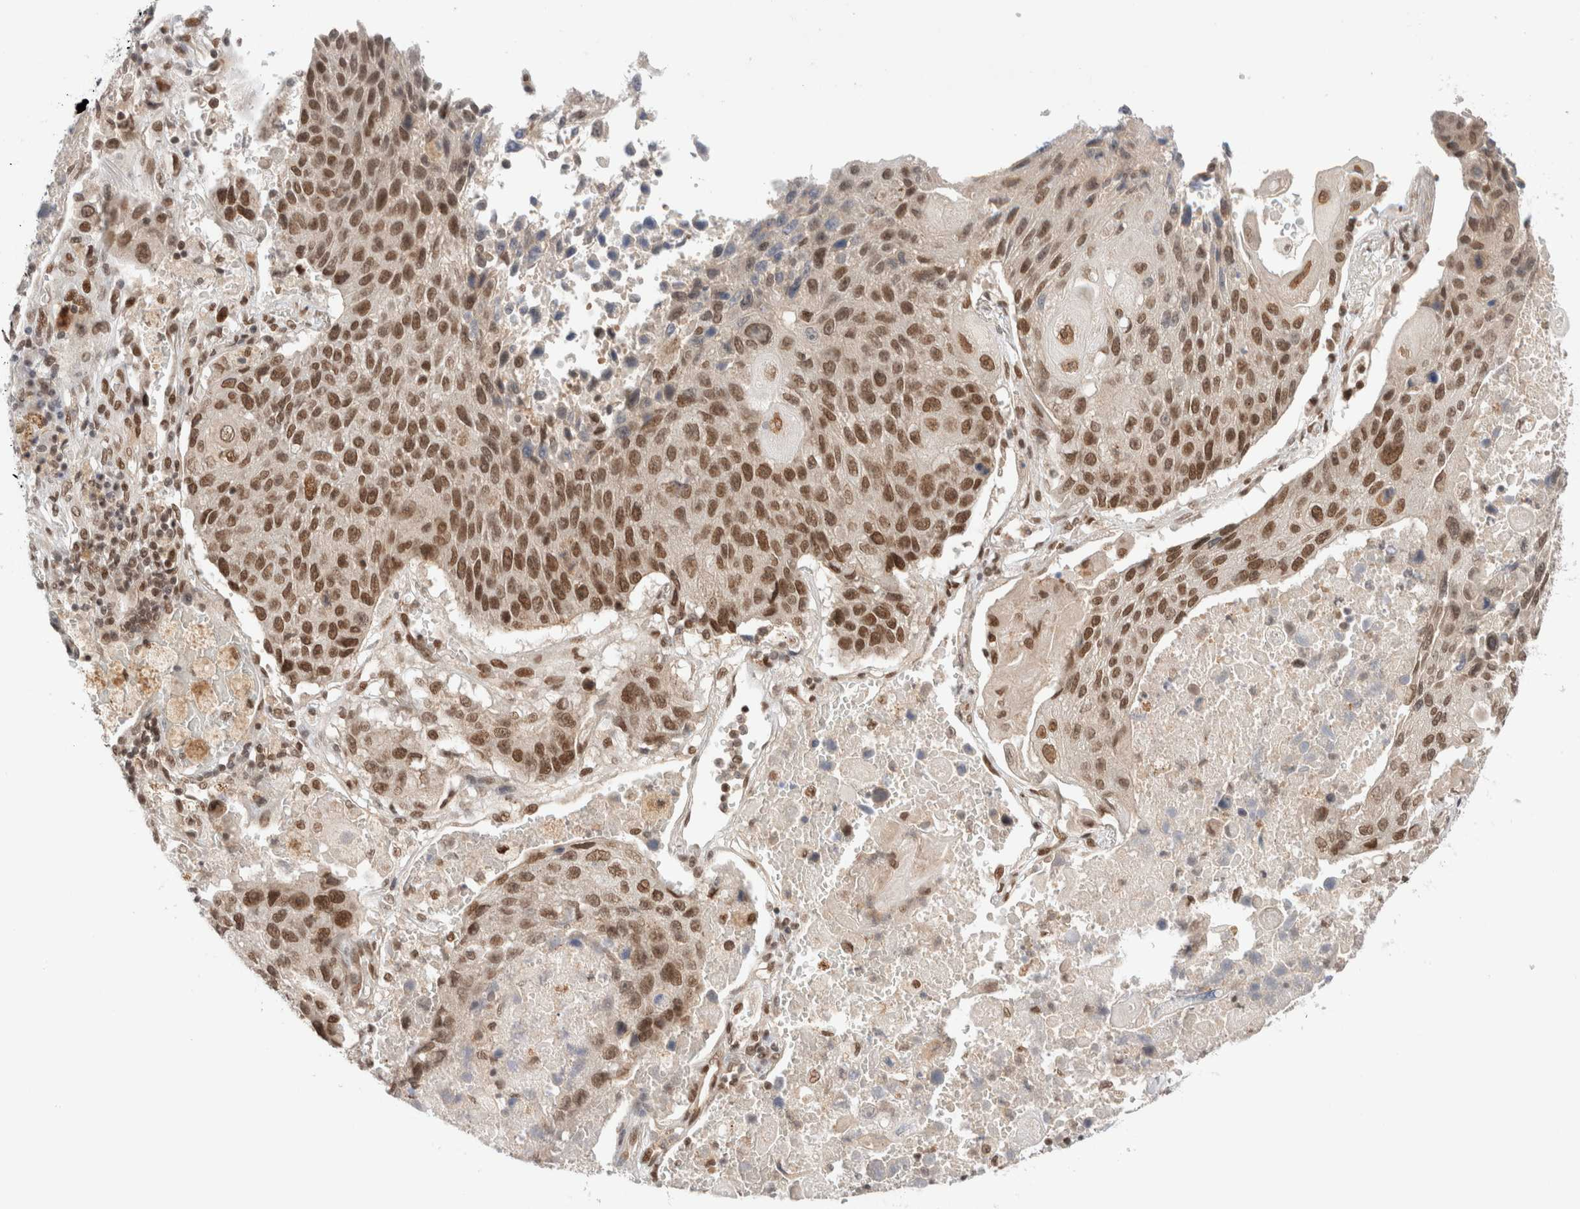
{"staining": {"intensity": "moderate", "quantity": ">75%", "location": "nuclear"}, "tissue": "lung cancer", "cell_type": "Tumor cells", "image_type": "cancer", "snomed": [{"axis": "morphology", "description": "Squamous cell carcinoma, NOS"}, {"axis": "topography", "description": "Lung"}], "caption": "A brown stain highlights moderate nuclear staining of a protein in lung cancer tumor cells.", "gene": "GATAD2A", "patient": {"sex": "male", "age": 61}}